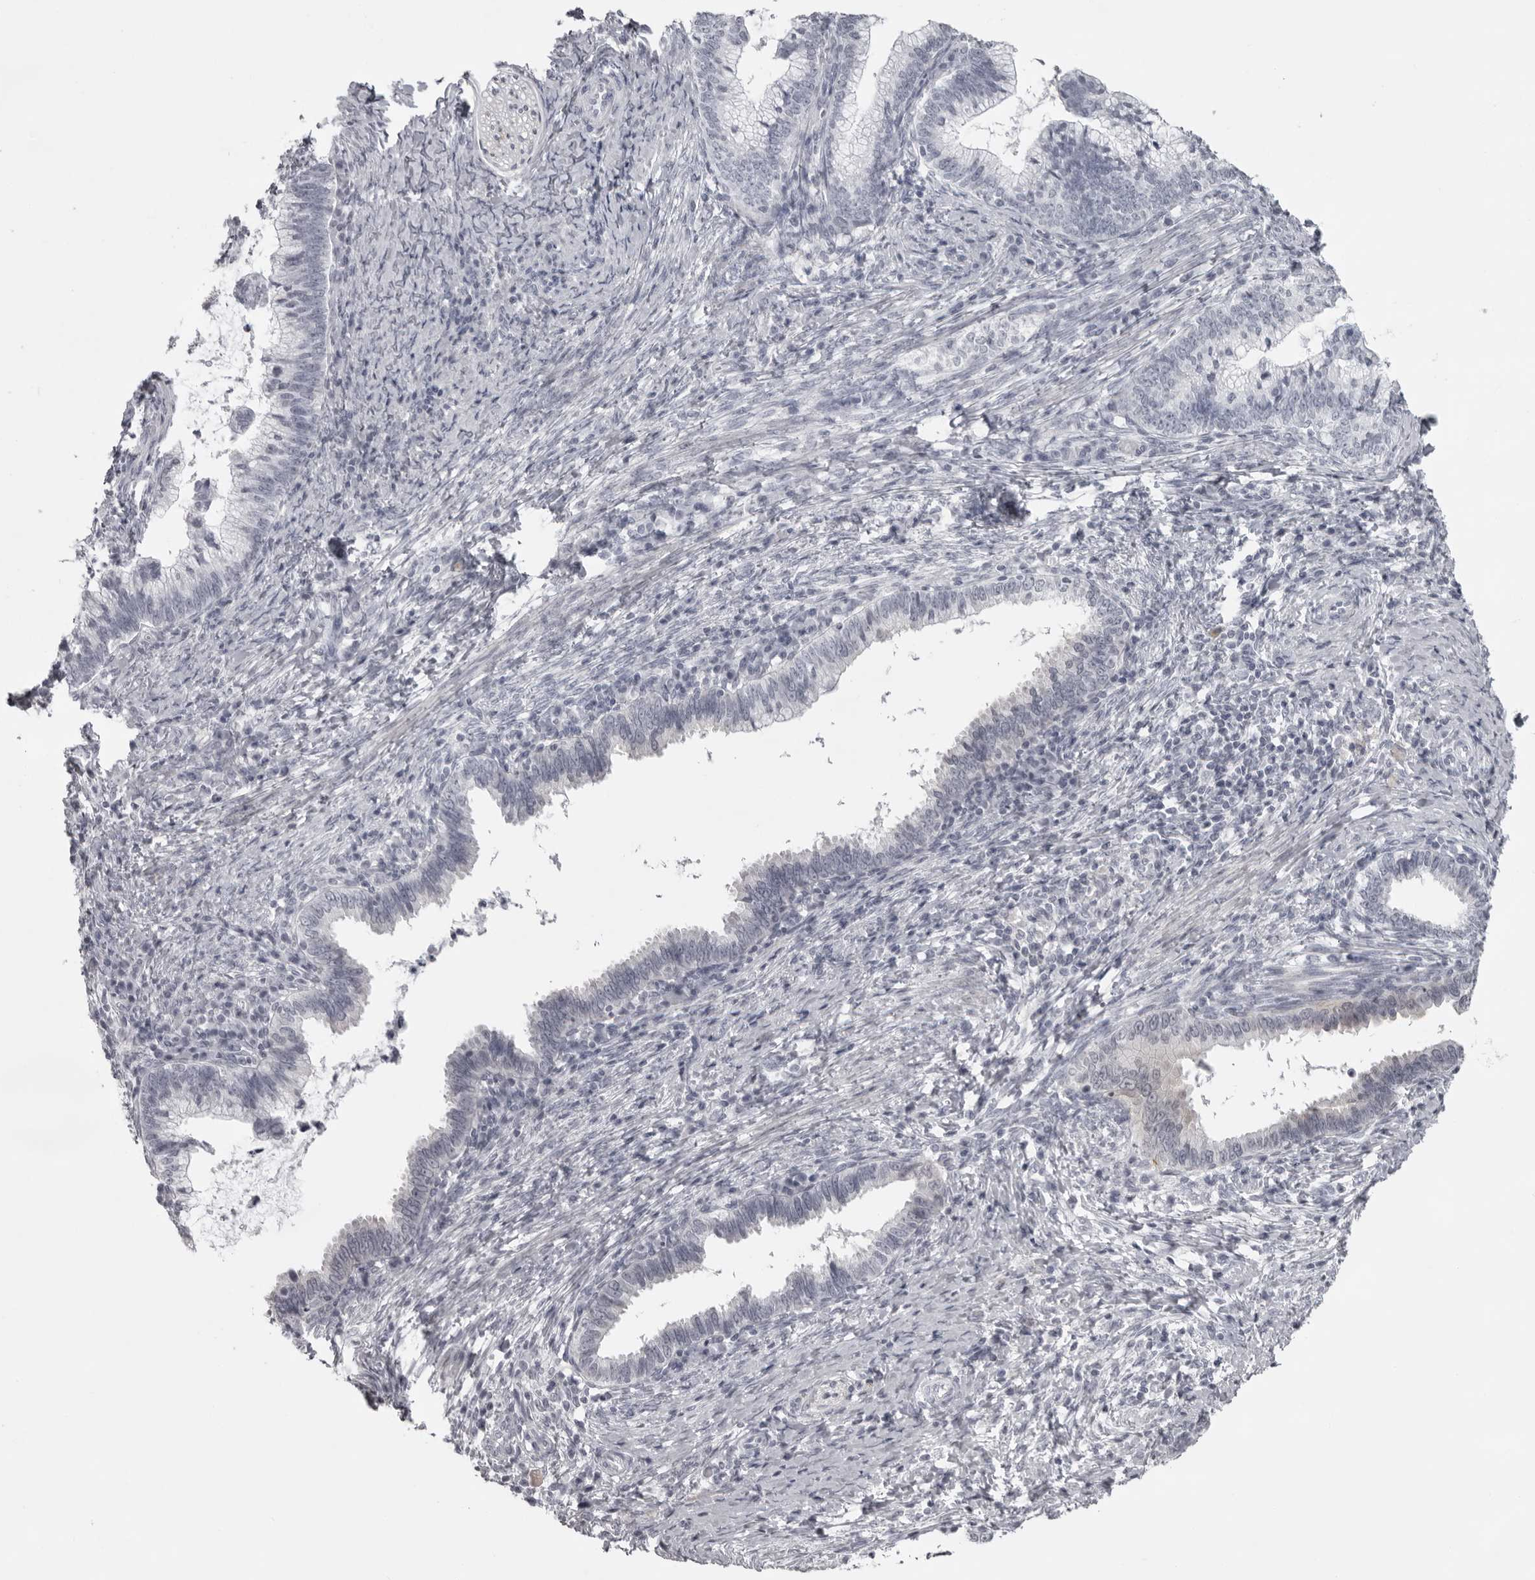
{"staining": {"intensity": "negative", "quantity": "none", "location": "none"}, "tissue": "cervical cancer", "cell_type": "Tumor cells", "image_type": "cancer", "snomed": [{"axis": "morphology", "description": "Adenocarcinoma, NOS"}, {"axis": "topography", "description": "Cervix"}], "caption": "IHC micrograph of adenocarcinoma (cervical) stained for a protein (brown), which demonstrates no staining in tumor cells. (DAB (3,3'-diaminobenzidine) IHC, high magnification).", "gene": "NUDT18", "patient": {"sex": "female", "age": 36}}